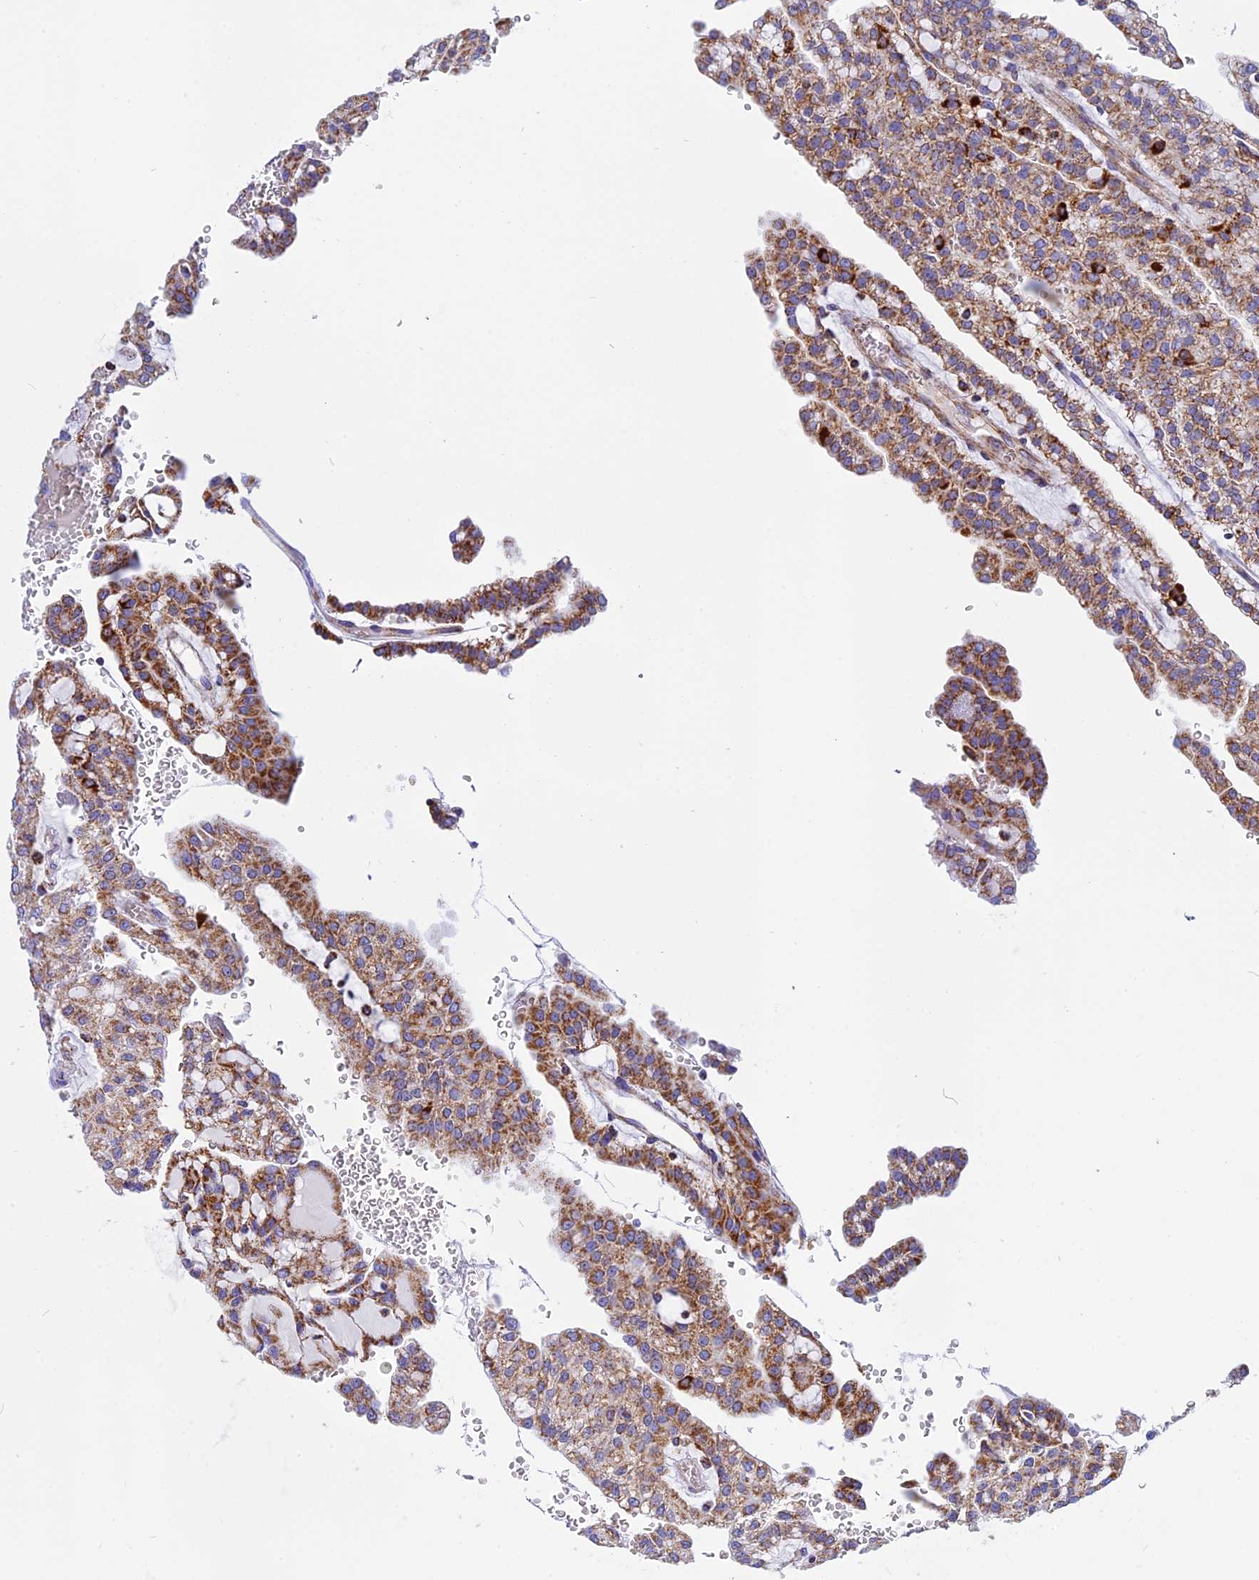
{"staining": {"intensity": "moderate", "quantity": ">75%", "location": "cytoplasmic/membranous"}, "tissue": "renal cancer", "cell_type": "Tumor cells", "image_type": "cancer", "snomed": [{"axis": "morphology", "description": "Adenocarcinoma, NOS"}, {"axis": "topography", "description": "Kidney"}], "caption": "Immunohistochemistry (IHC) micrograph of neoplastic tissue: human renal adenocarcinoma stained using IHC shows medium levels of moderate protein expression localized specifically in the cytoplasmic/membranous of tumor cells, appearing as a cytoplasmic/membranous brown color.", "gene": "VDAC2", "patient": {"sex": "male", "age": 63}}